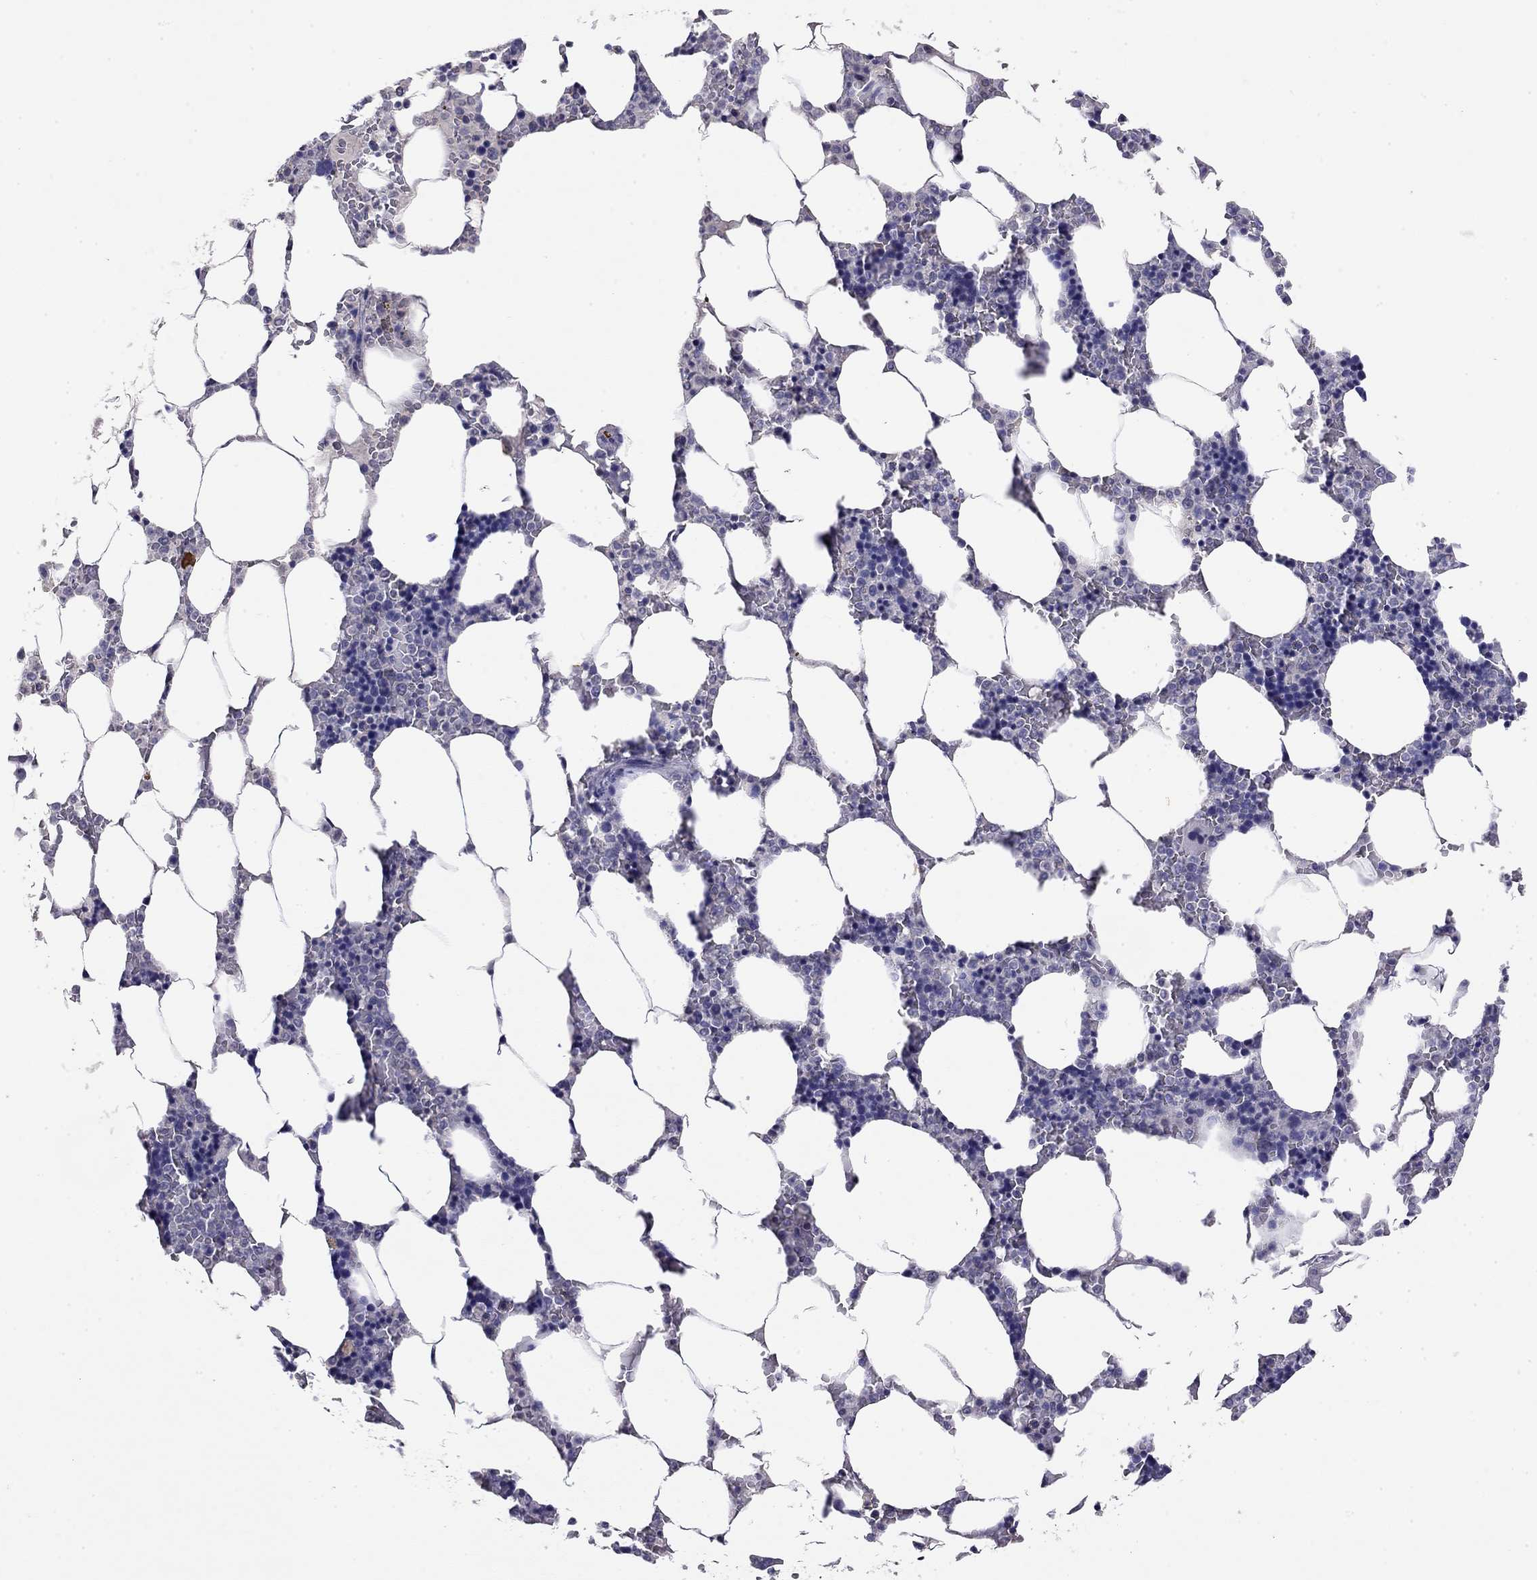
{"staining": {"intensity": "negative", "quantity": "none", "location": "none"}, "tissue": "bone marrow", "cell_type": "Hematopoietic cells", "image_type": "normal", "snomed": [{"axis": "morphology", "description": "Normal tissue, NOS"}, {"axis": "topography", "description": "Bone marrow"}], "caption": "Immunohistochemistry of normal bone marrow shows no expression in hematopoietic cells.", "gene": "WNK3", "patient": {"sex": "male", "age": 63}}